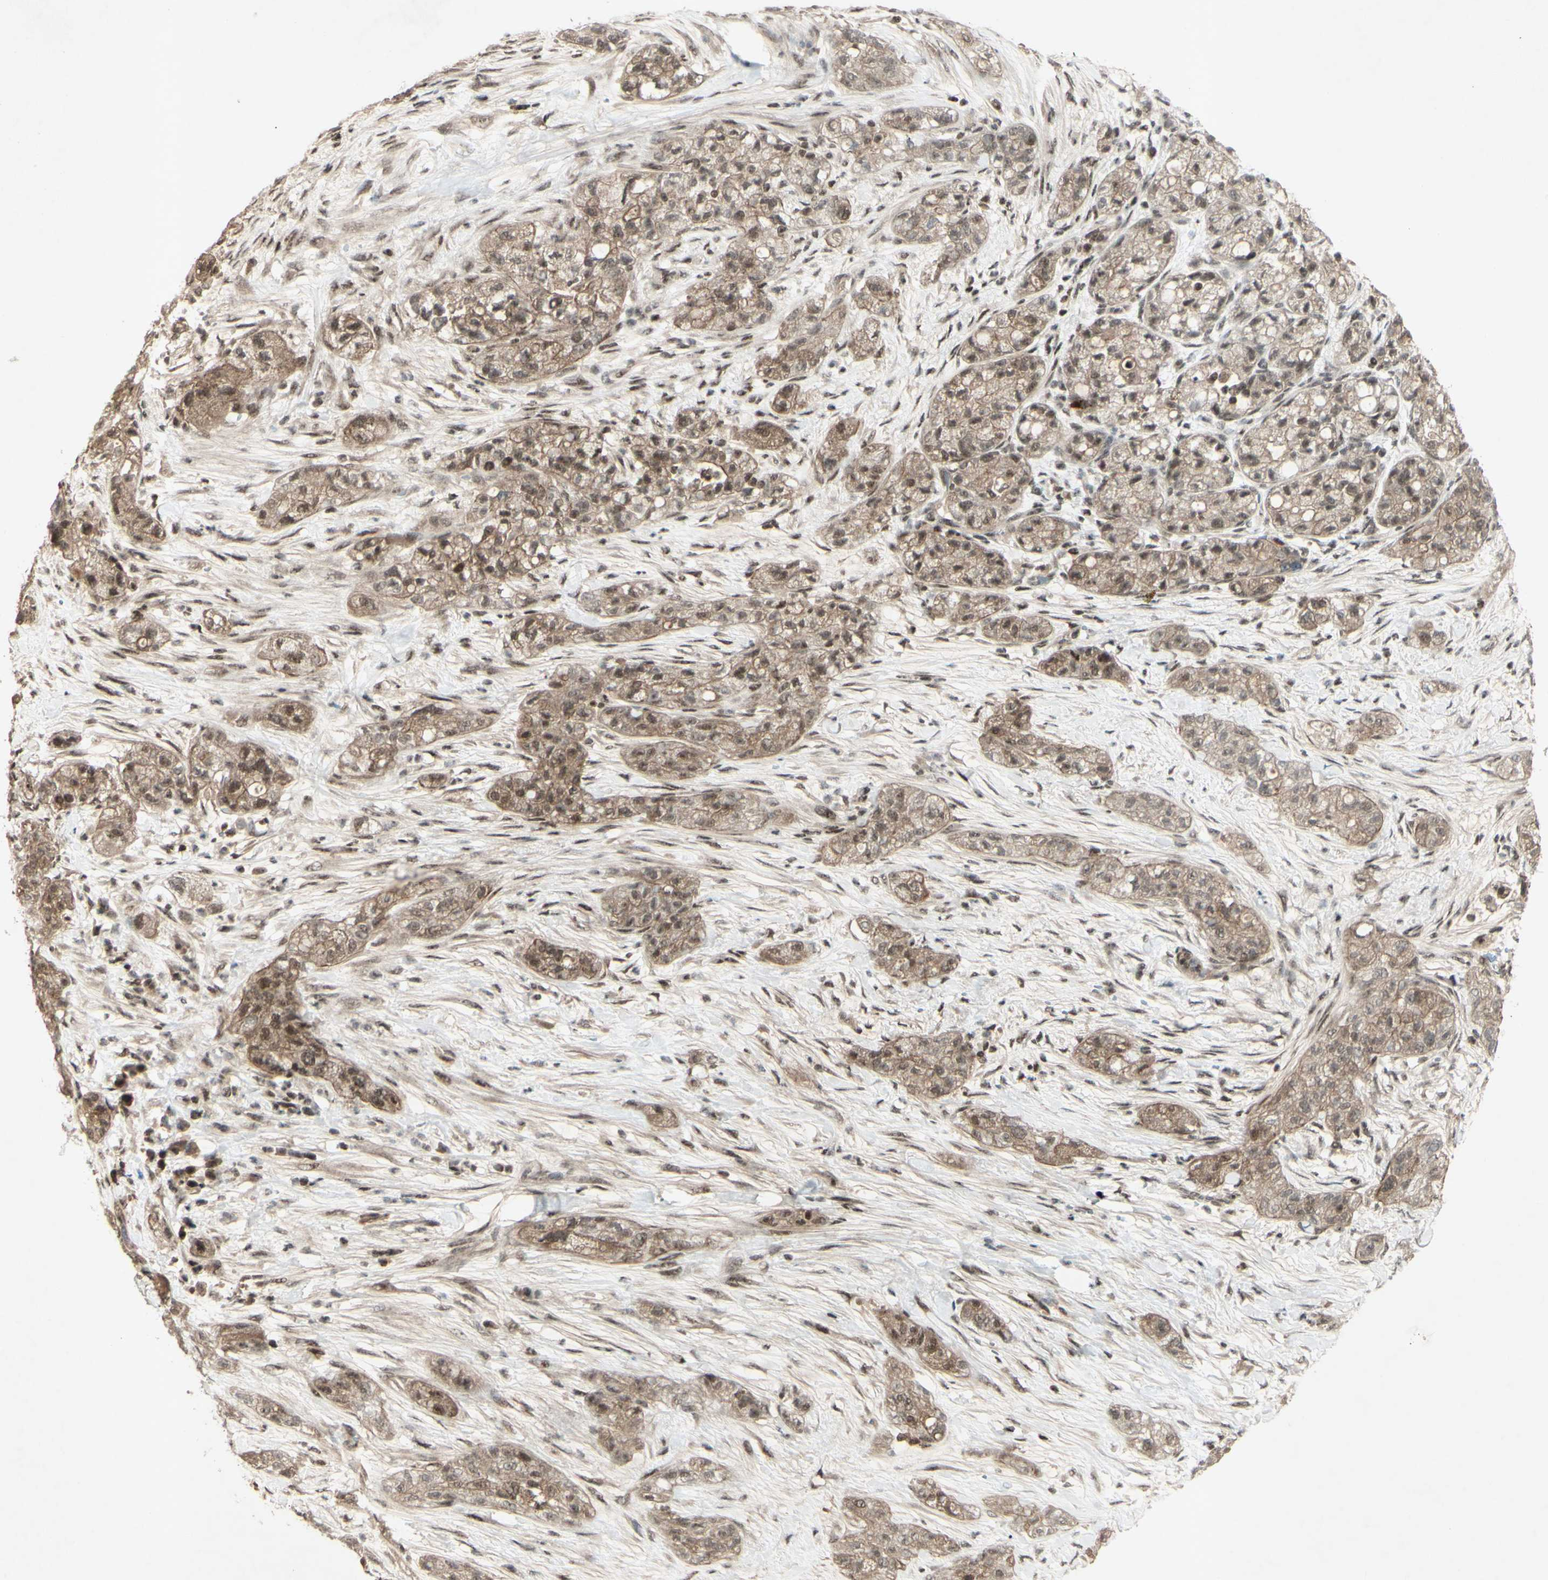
{"staining": {"intensity": "moderate", "quantity": ">75%", "location": "cytoplasmic/membranous,nuclear"}, "tissue": "pancreatic cancer", "cell_type": "Tumor cells", "image_type": "cancer", "snomed": [{"axis": "morphology", "description": "Adenocarcinoma, NOS"}, {"axis": "topography", "description": "Pancreas"}], "caption": "Brown immunohistochemical staining in human pancreatic cancer (adenocarcinoma) reveals moderate cytoplasmic/membranous and nuclear expression in approximately >75% of tumor cells.", "gene": "SNW1", "patient": {"sex": "female", "age": 78}}